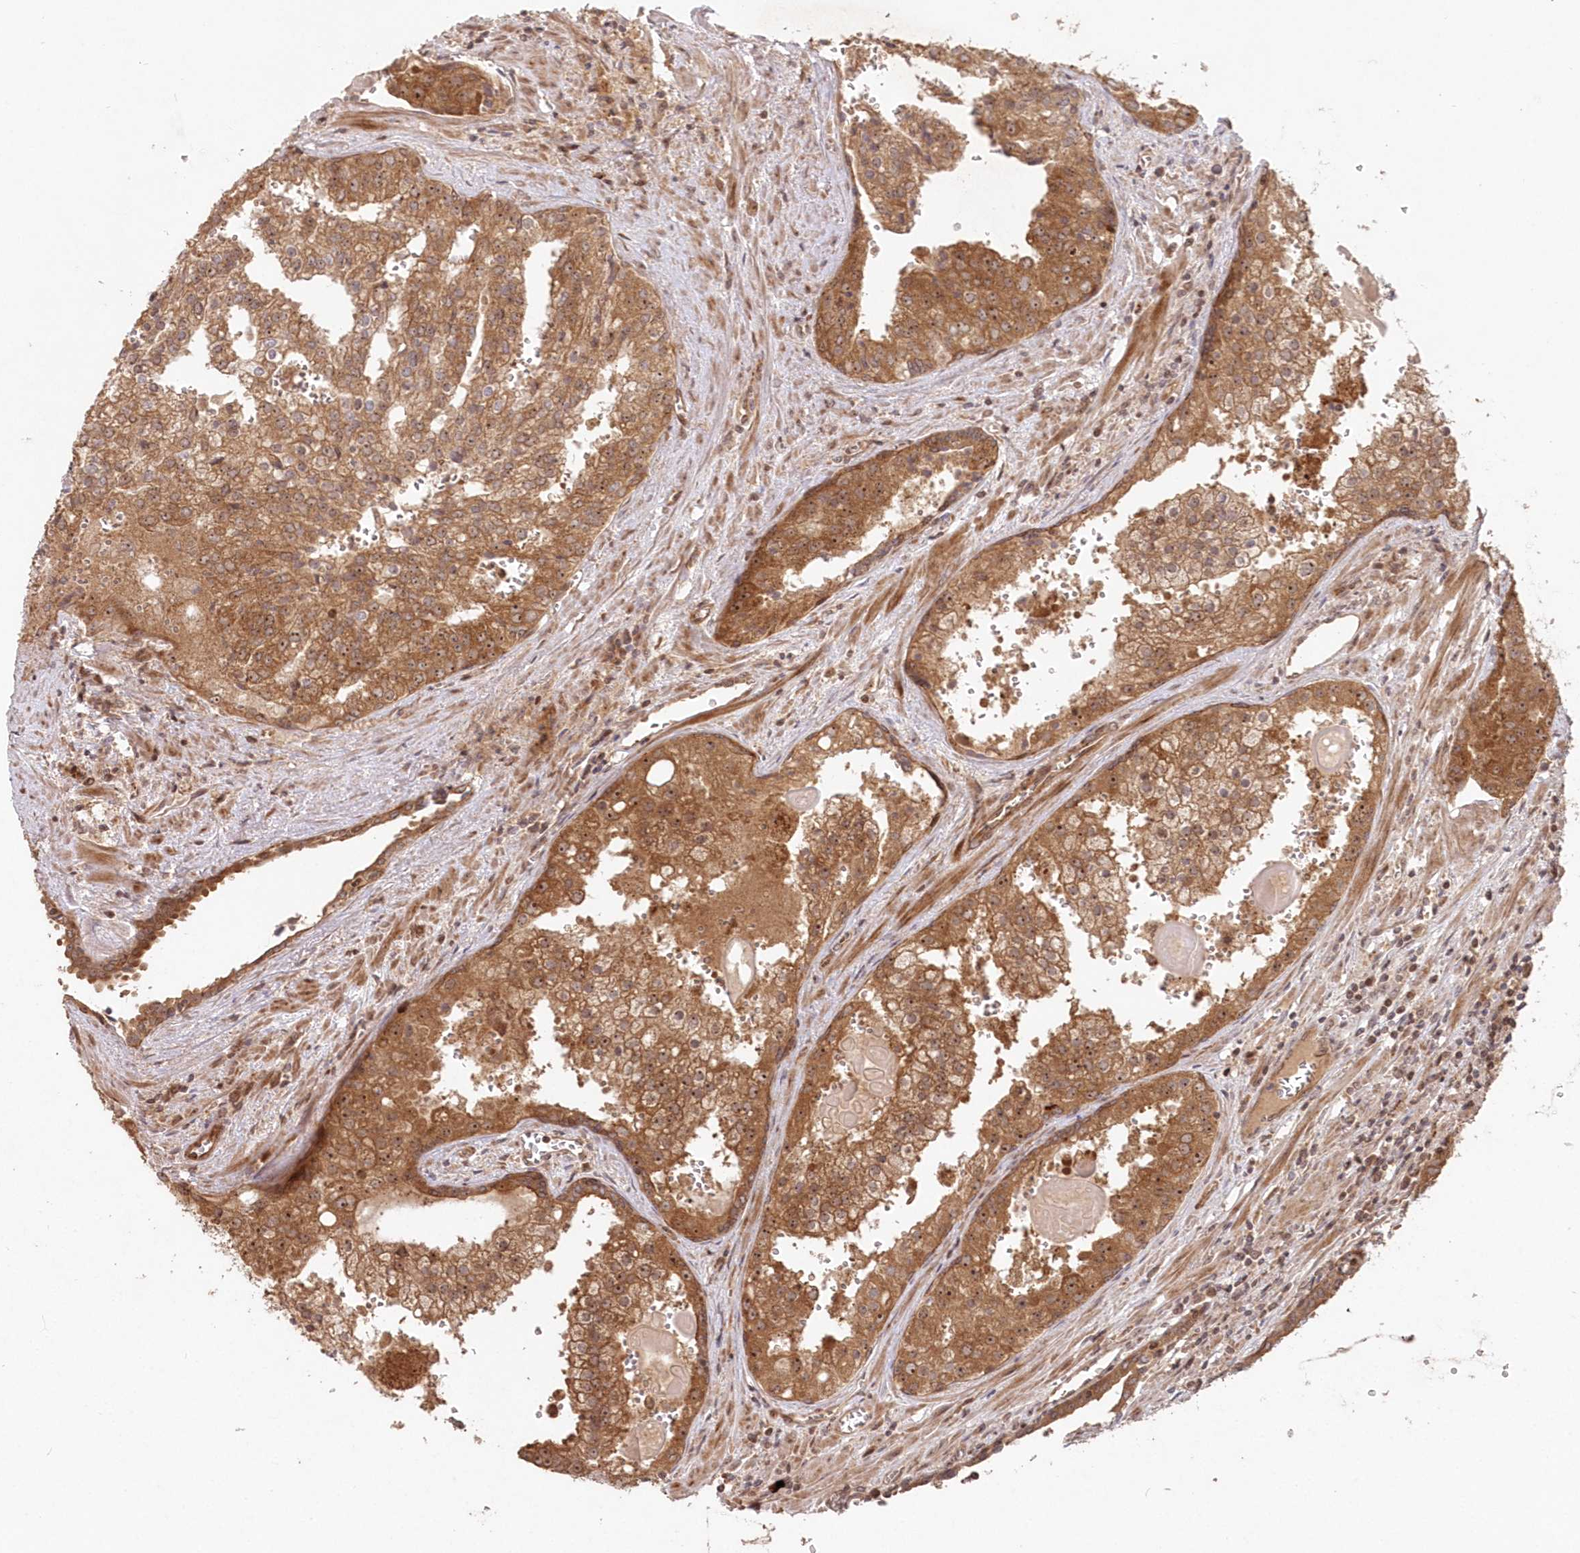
{"staining": {"intensity": "moderate", "quantity": ">75%", "location": "cytoplasmic/membranous,nuclear"}, "tissue": "prostate cancer", "cell_type": "Tumor cells", "image_type": "cancer", "snomed": [{"axis": "morphology", "description": "Adenocarcinoma, High grade"}, {"axis": "topography", "description": "Prostate"}], "caption": "A micrograph of human adenocarcinoma (high-grade) (prostate) stained for a protein displays moderate cytoplasmic/membranous and nuclear brown staining in tumor cells.", "gene": "SERINC1", "patient": {"sex": "male", "age": 68}}